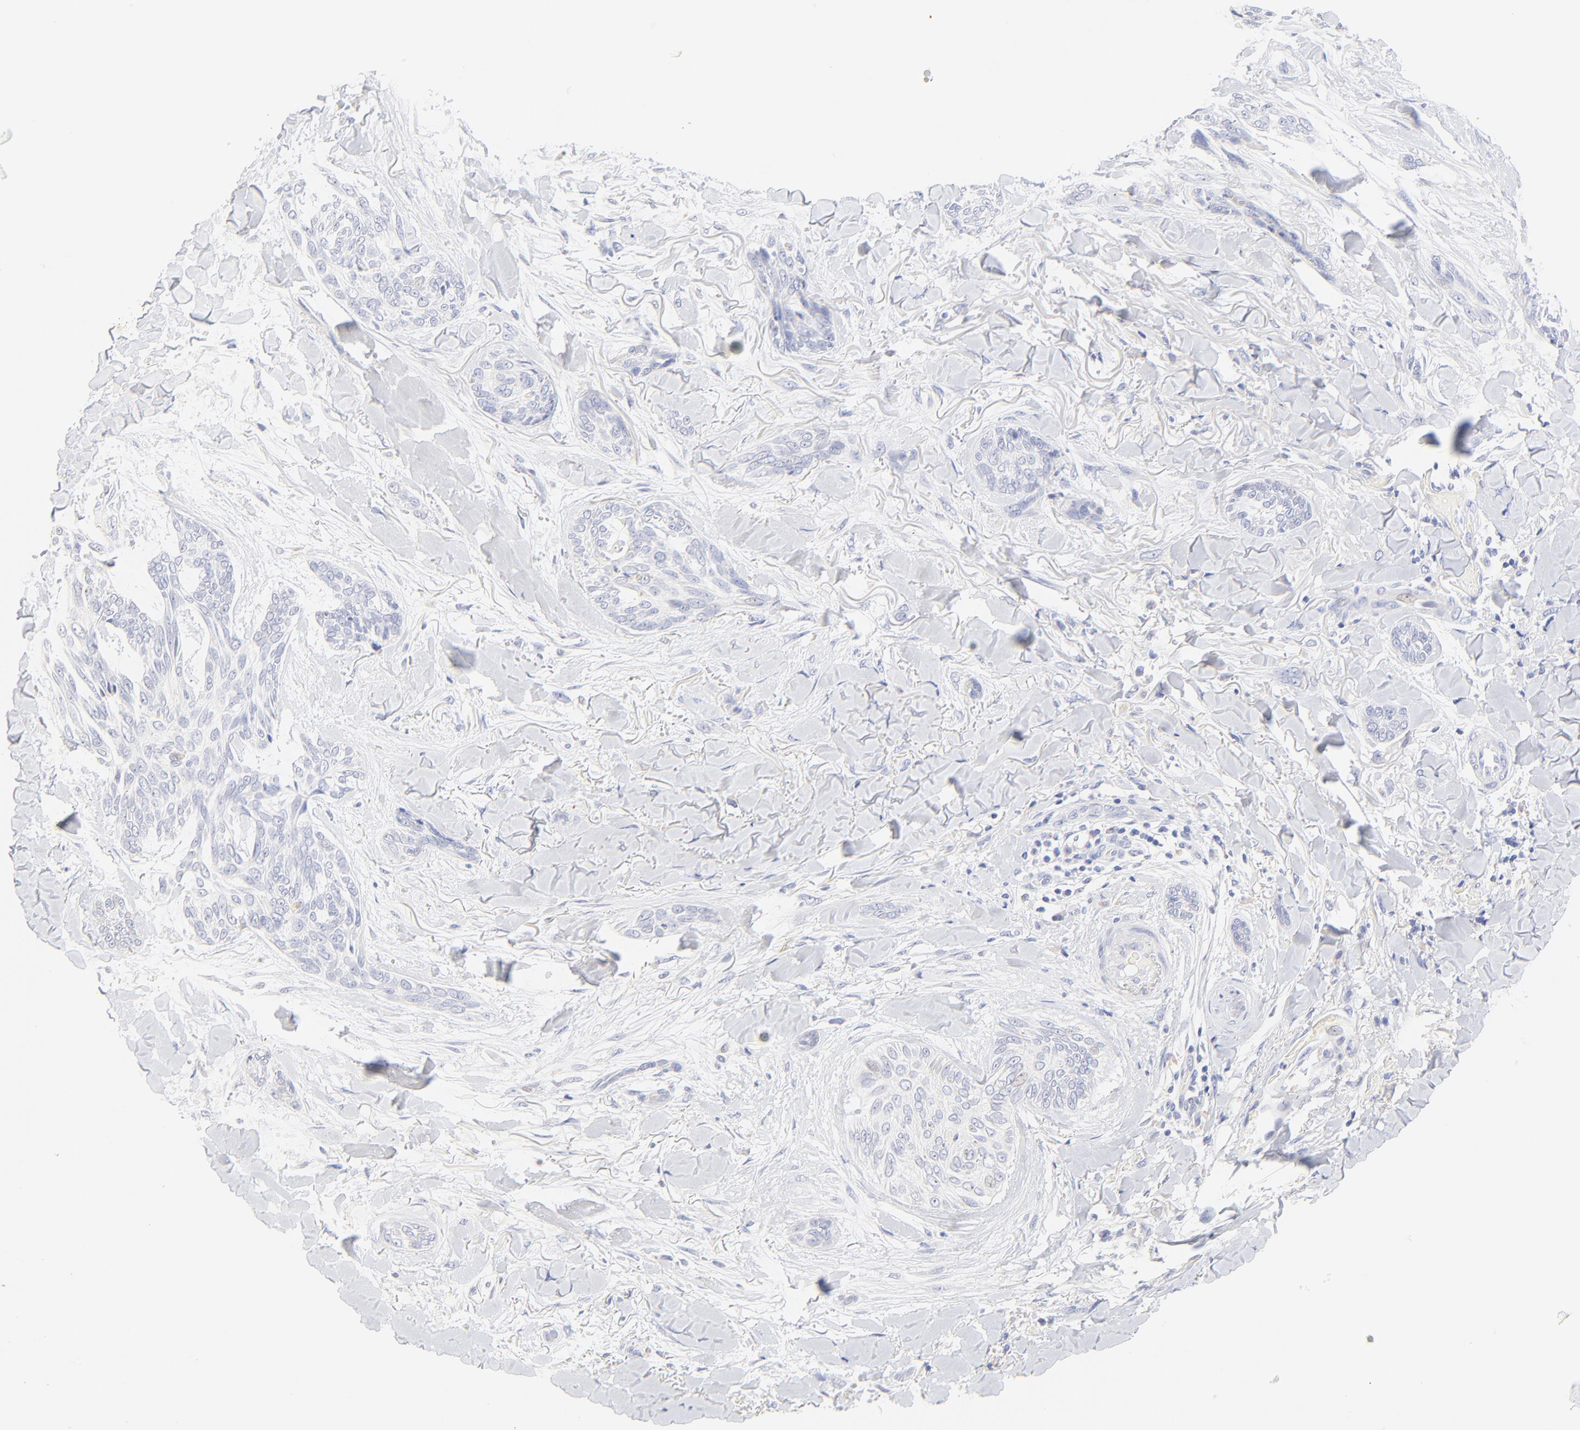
{"staining": {"intensity": "negative", "quantity": "none", "location": "none"}, "tissue": "skin cancer", "cell_type": "Tumor cells", "image_type": "cancer", "snomed": [{"axis": "morphology", "description": "Normal tissue, NOS"}, {"axis": "morphology", "description": "Basal cell carcinoma"}, {"axis": "topography", "description": "Skin"}], "caption": "A micrograph of human basal cell carcinoma (skin) is negative for staining in tumor cells.", "gene": "SULT4A1", "patient": {"sex": "female", "age": 71}}